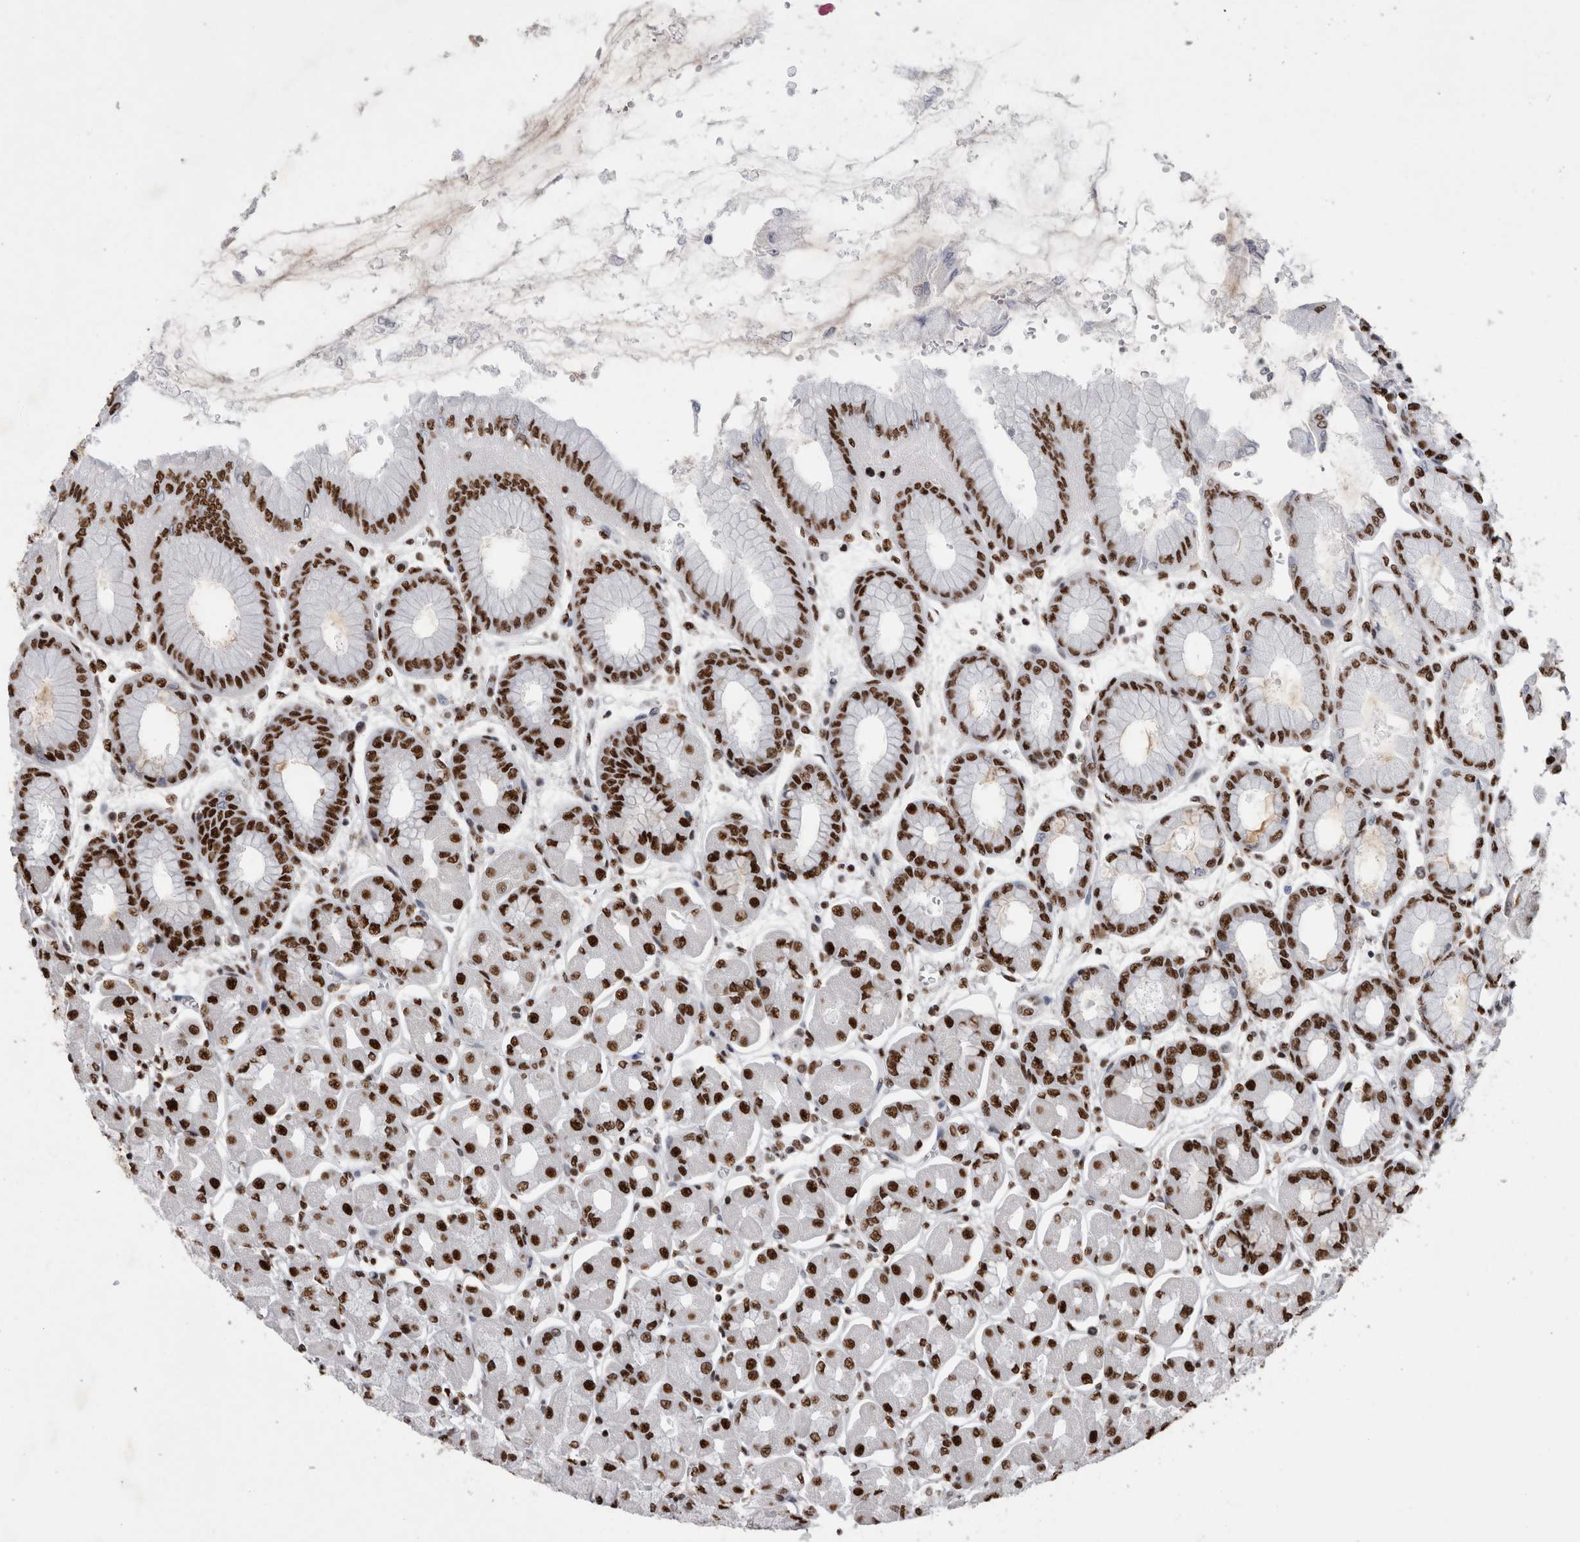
{"staining": {"intensity": "strong", "quantity": ">75%", "location": "nuclear"}, "tissue": "stomach", "cell_type": "Glandular cells", "image_type": "normal", "snomed": [{"axis": "morphology", "description": "Normal tissue, NOS"}, {"axis": "topography", "description": "Stomach, upper"}], "caption": "An image showing strong nuclear expression in about >75% of glandular cells in normal stomach, as visualized by brown immunohistochemical staining.", "gene": "ALPK3", "patient": {"sex": "female", "age": 56}}